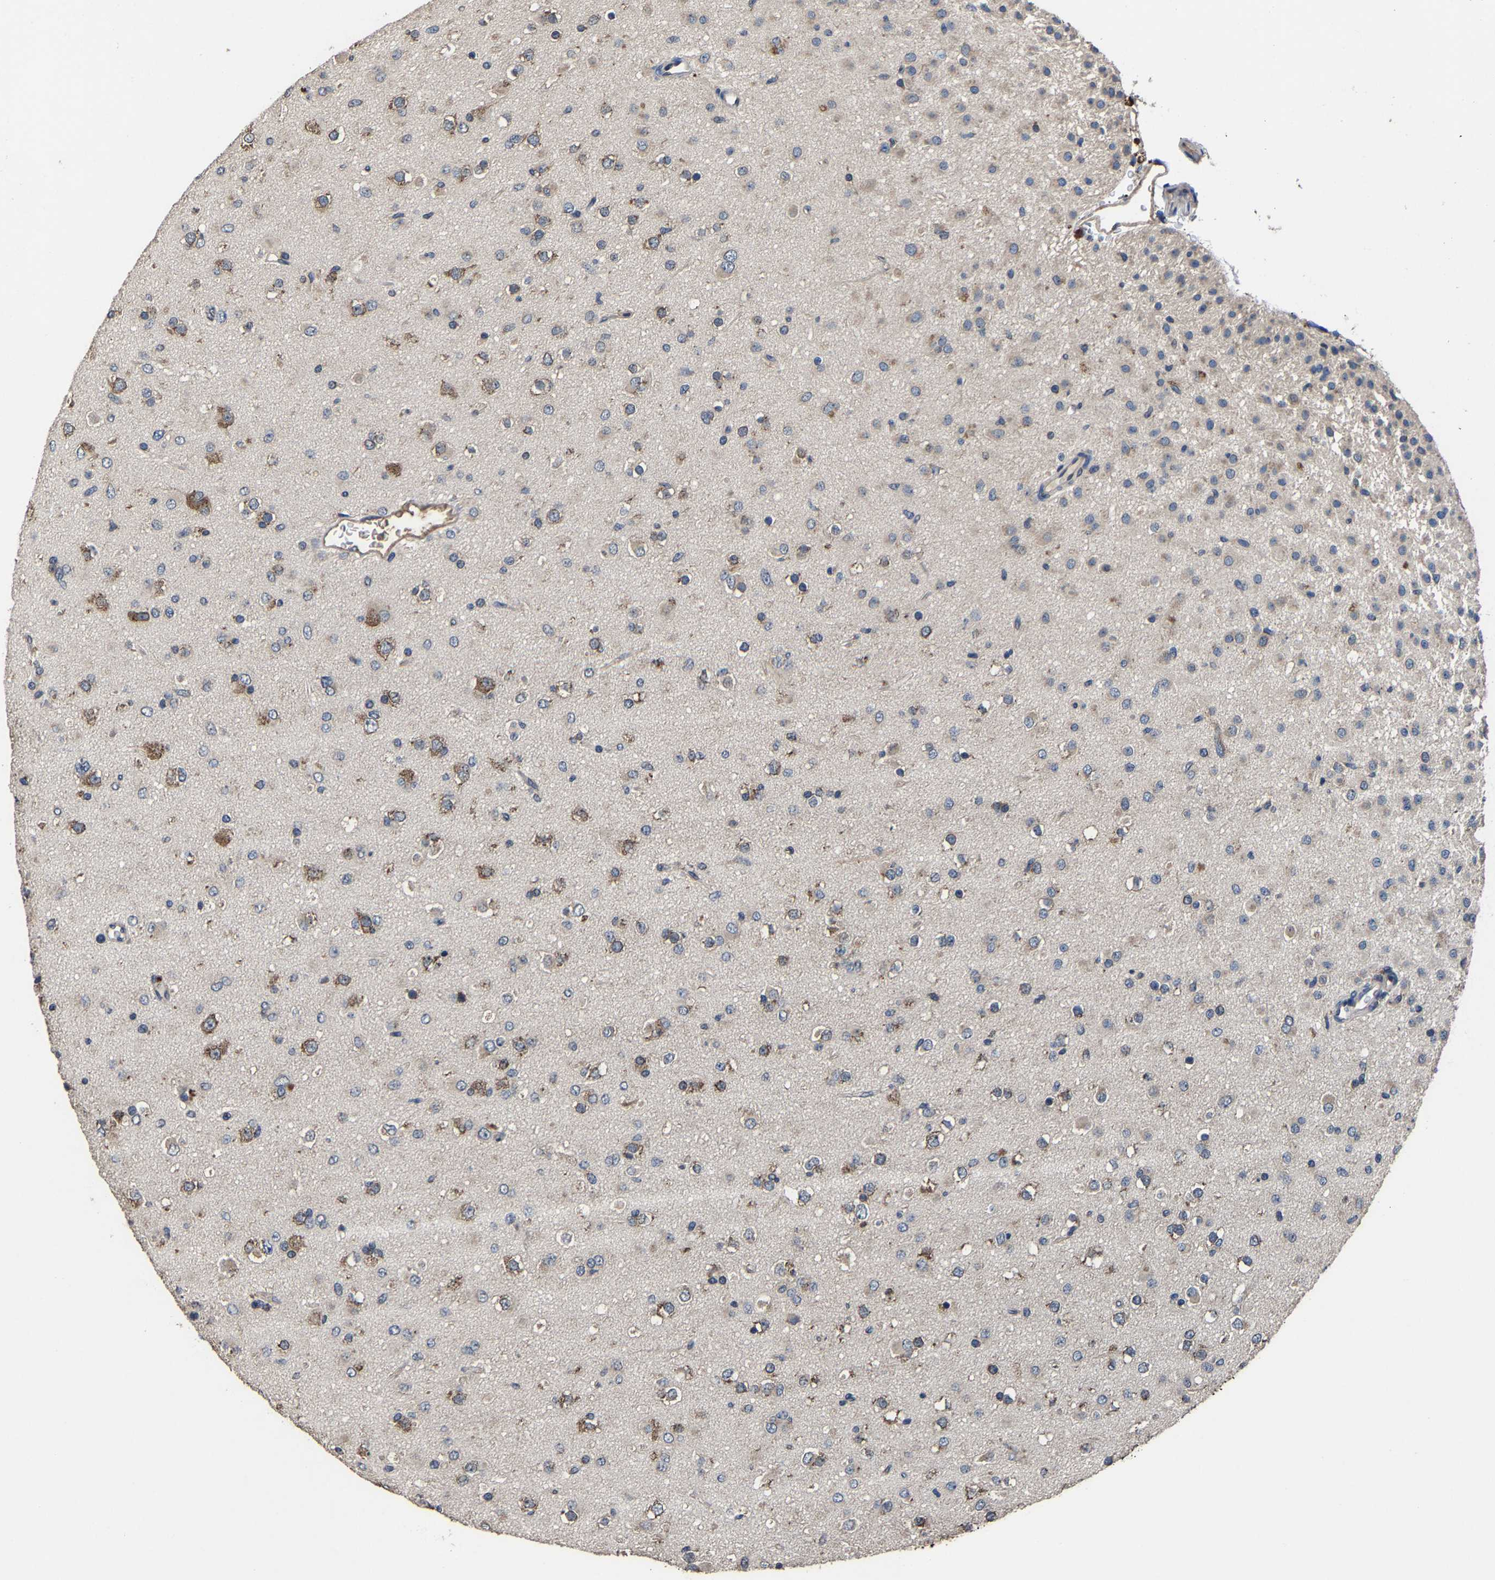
{"staining": {"intensity": "moderate", "quantity": "25%-75%", "location": "cytoplasmic/membranous"}, "tissue": "glioma", "cell_type": "Tumor cells", "image_type": "cancer", "snomed": [{"axis": "morphology", "description": "Glioma, malignant, Low grade"}, {"axis": "topography", "description": "Brain"}], "caption": "This is an image of IHC staining of glioma, which shows moderate expression in the cytoplasmic/membranous of tumor cells.", "gene": "EBAG9", "patient": {"sex": "male", "age": 65}}